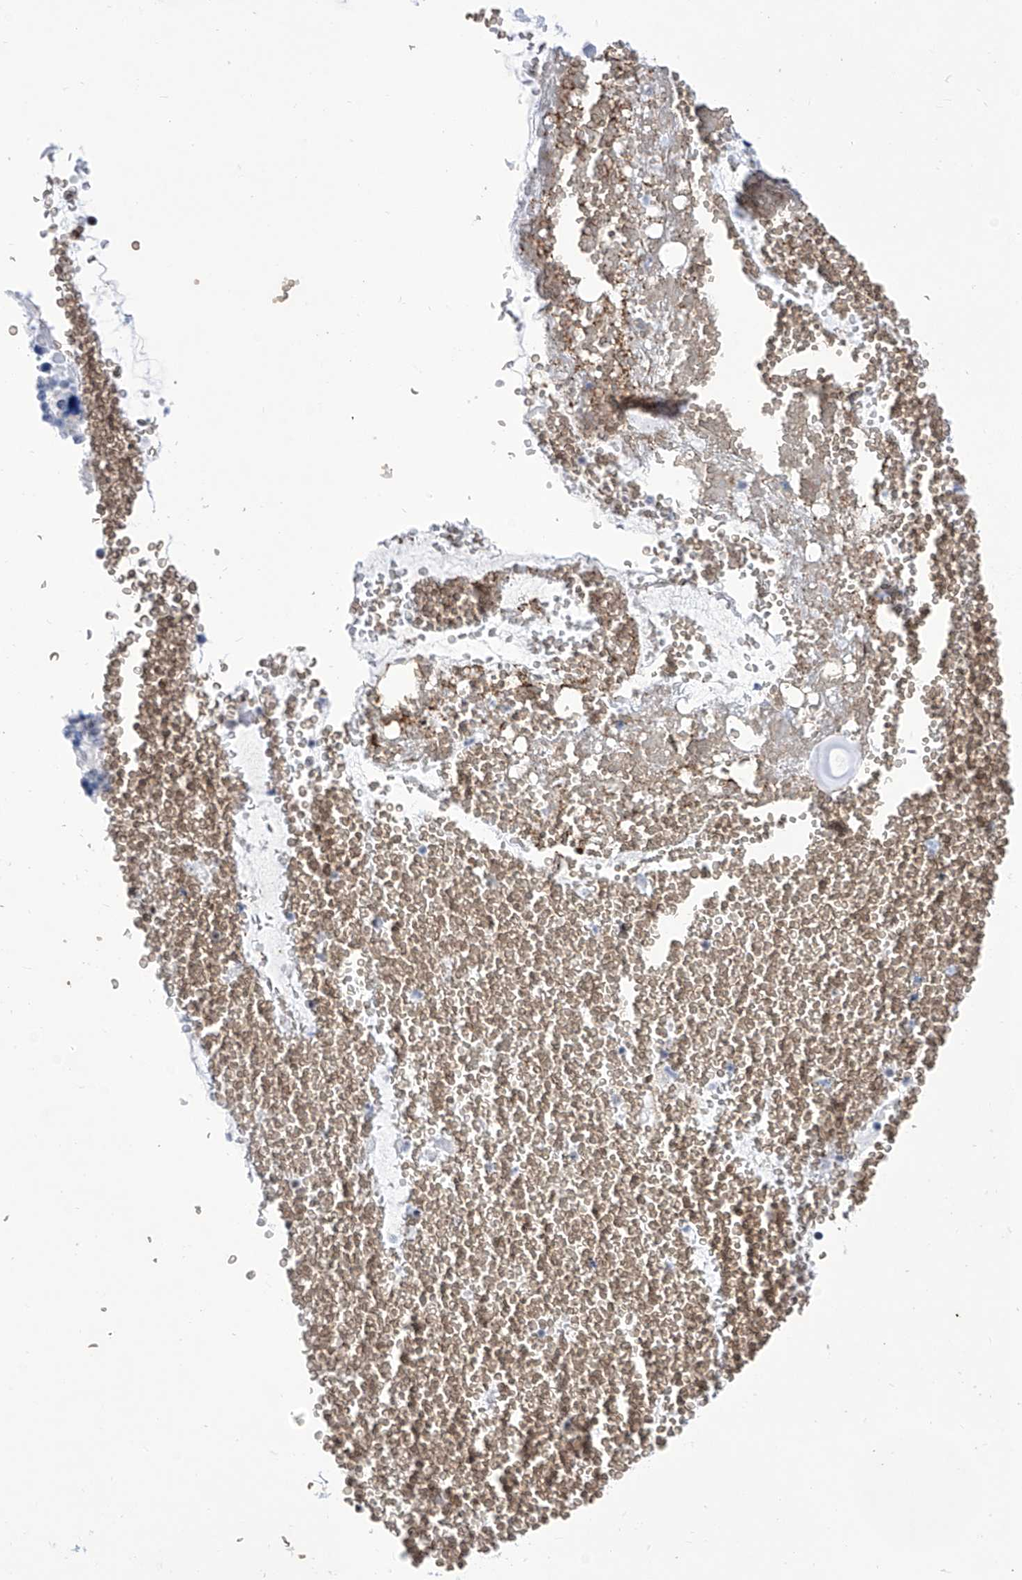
{"staining": {"intensity": "strong", "quantity": "25%-75%", "location": "nuclear"}, "tissue": "bronchus", "cell_type": "Respiratory epithelial cells", "image_type": "normal", "snomed": [{"axis": "morphology", "description": "Normal tissue, NOS"}, {"axis": "morphology", "description": "Squamous cell carcinoma, NOS"}, {"axis": "topography", "description": "Lymph node"}, {"axis": "topography", "description": "Bronchus"}, {"axis": "topography", "description": "Lung"}], "caption": "A high-resolution photomicrograph shows immunohistochemistry staining of normal bronchus, which exhibits strong nuclear expression in approximately 25%-75% of respiratory epithelial cells. Using DAB (3,3'-diaminobenzidine) (brown) and hematoxylin (blue) stains, captured at high magnification using brightfield microscopy.", "gene": "SART1", "patient": {"sex": "male", "age": 66}}